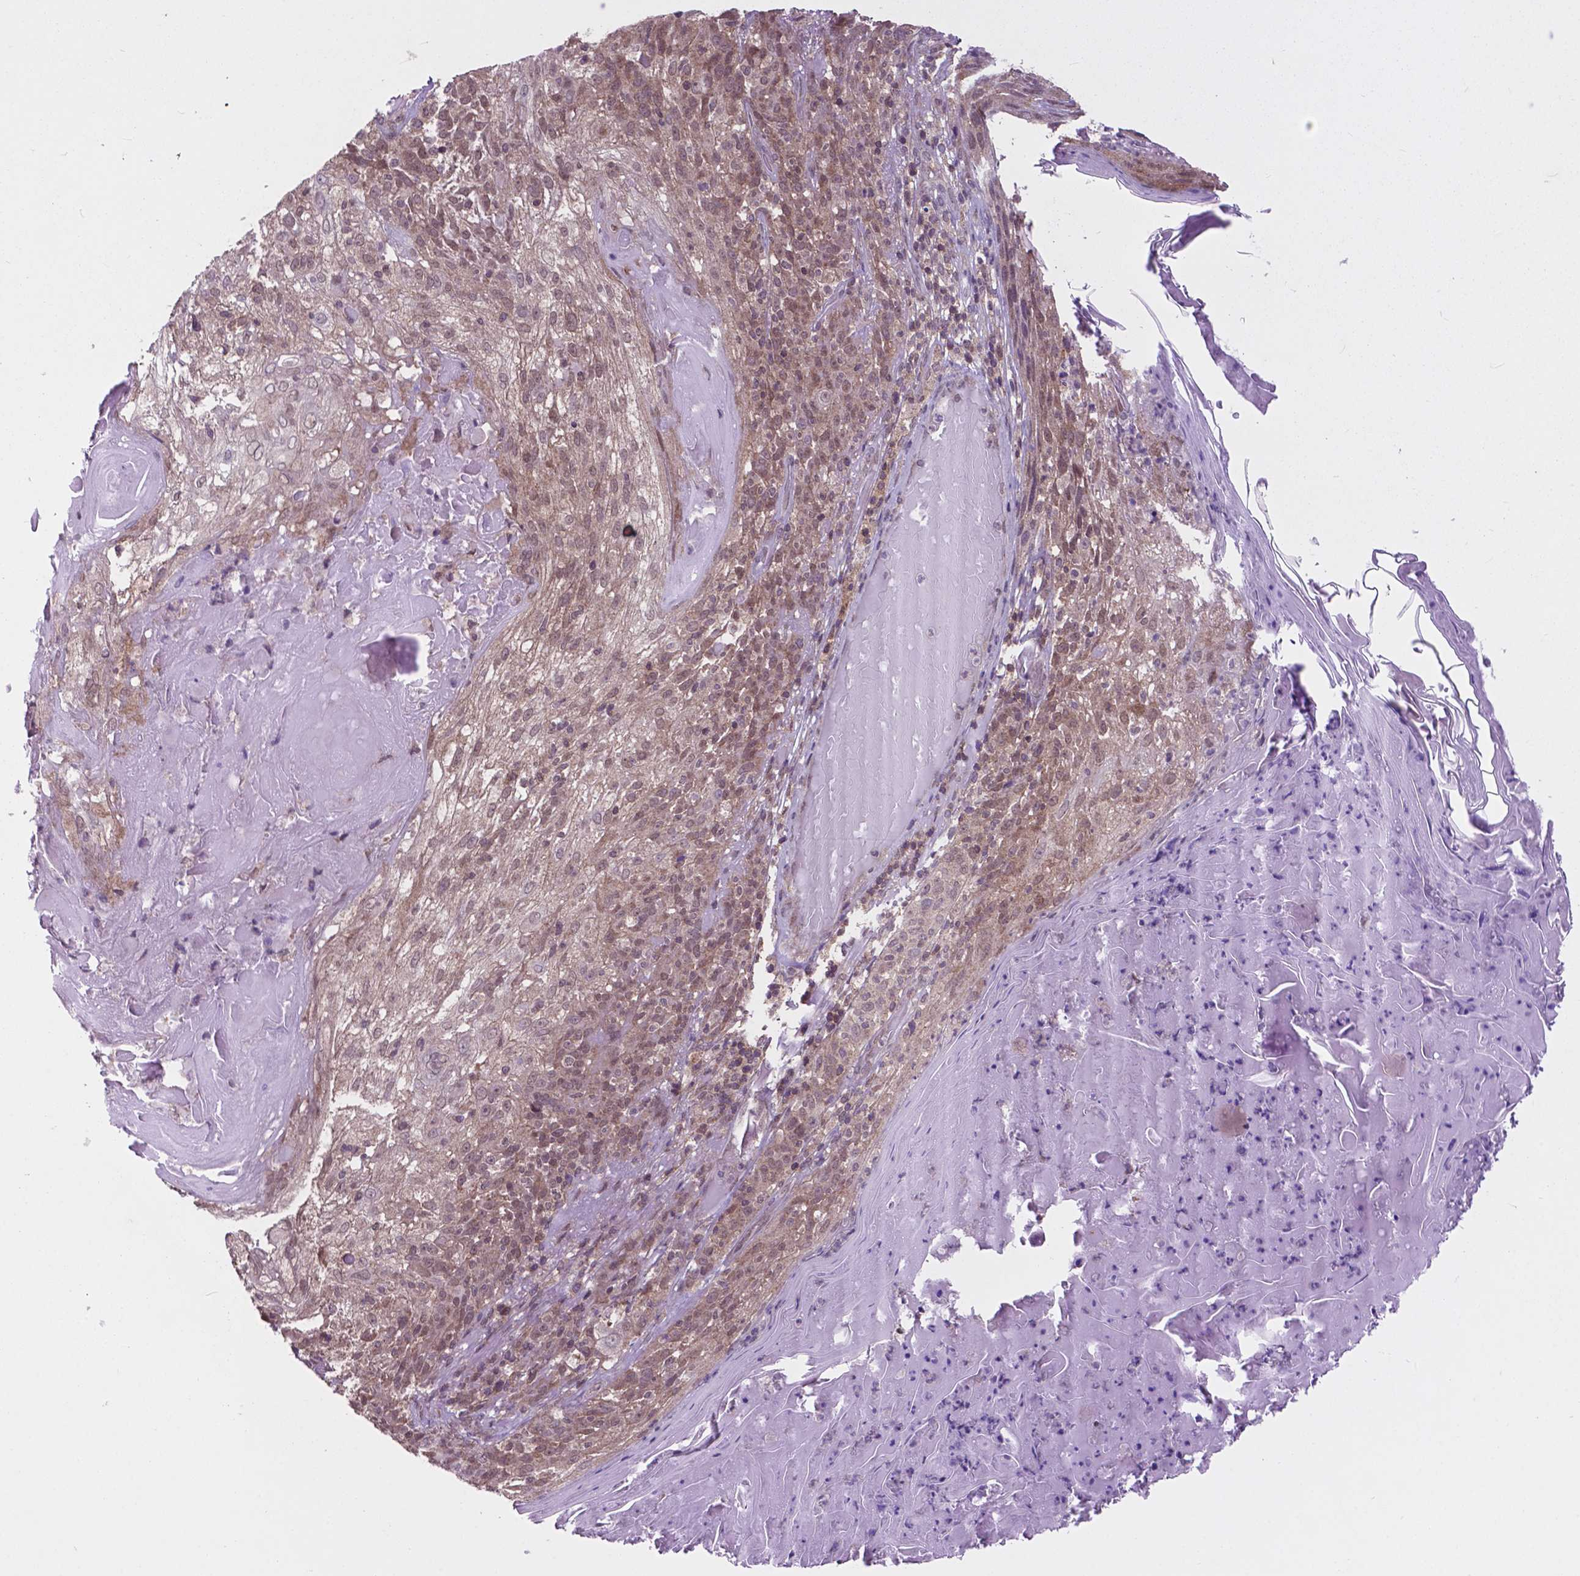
{"staining": {"intensity": "moderate", "quantity": "25%-75%", "location": "nuclear"}, "tissue": "skin cancer", "cell_type": "Tumor cells", "image_type": "cancer", "snomed": [{"axis": "morphology", "description": "Normal tissue, NOS"}, {"axis": "morphology", "description": "Squamous cell carcinoma, NOS"}, {"axis": "topography", "description": "Skin"}], "caption": "Protein staining exhibits moderate nuclear staining in about 25%-75% of tumor cells in skin cancer (squamous cell carcinoma).", "gene": "OTUB1", "patient": {"sex": "female", "age": 83}}